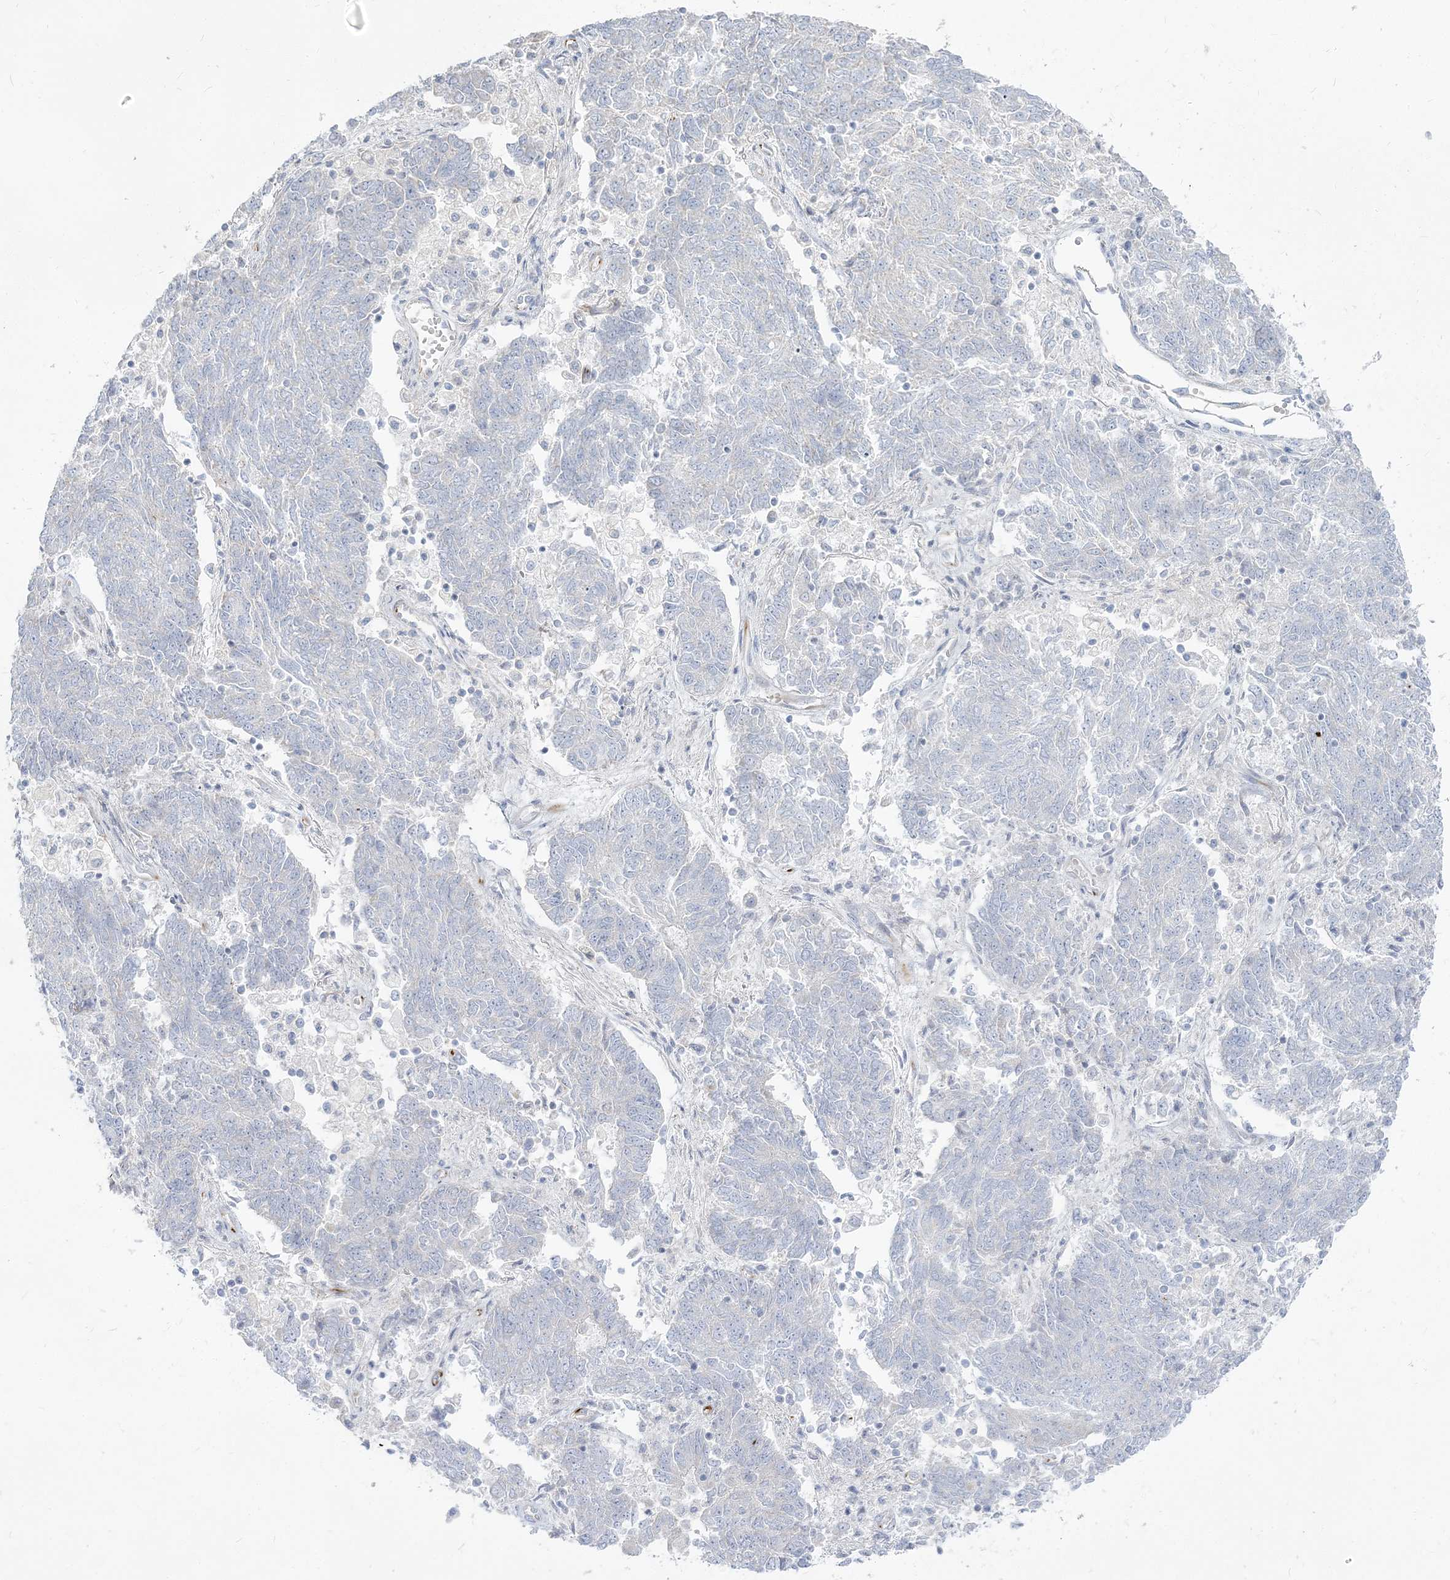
{"staining": {"intensity": "negative", "quantity": "none", "location": "none"}, "tissue": "endometrial cancer", "cell_type": "Tumor cells", "image_type": "cancer", "snomed": [{"axis": "morphology", "description": "Adenocarcinoma, NOS"}, {"axis": "topography", "description": "Endometrium"}], "caption": "Endometrial cancer (adenocarcinoma) was stained to show a protein in brown. There is no significant expression in tumor cells.", "gene": "GPAT2", "patient": {"sex": "female", "age": 80}}